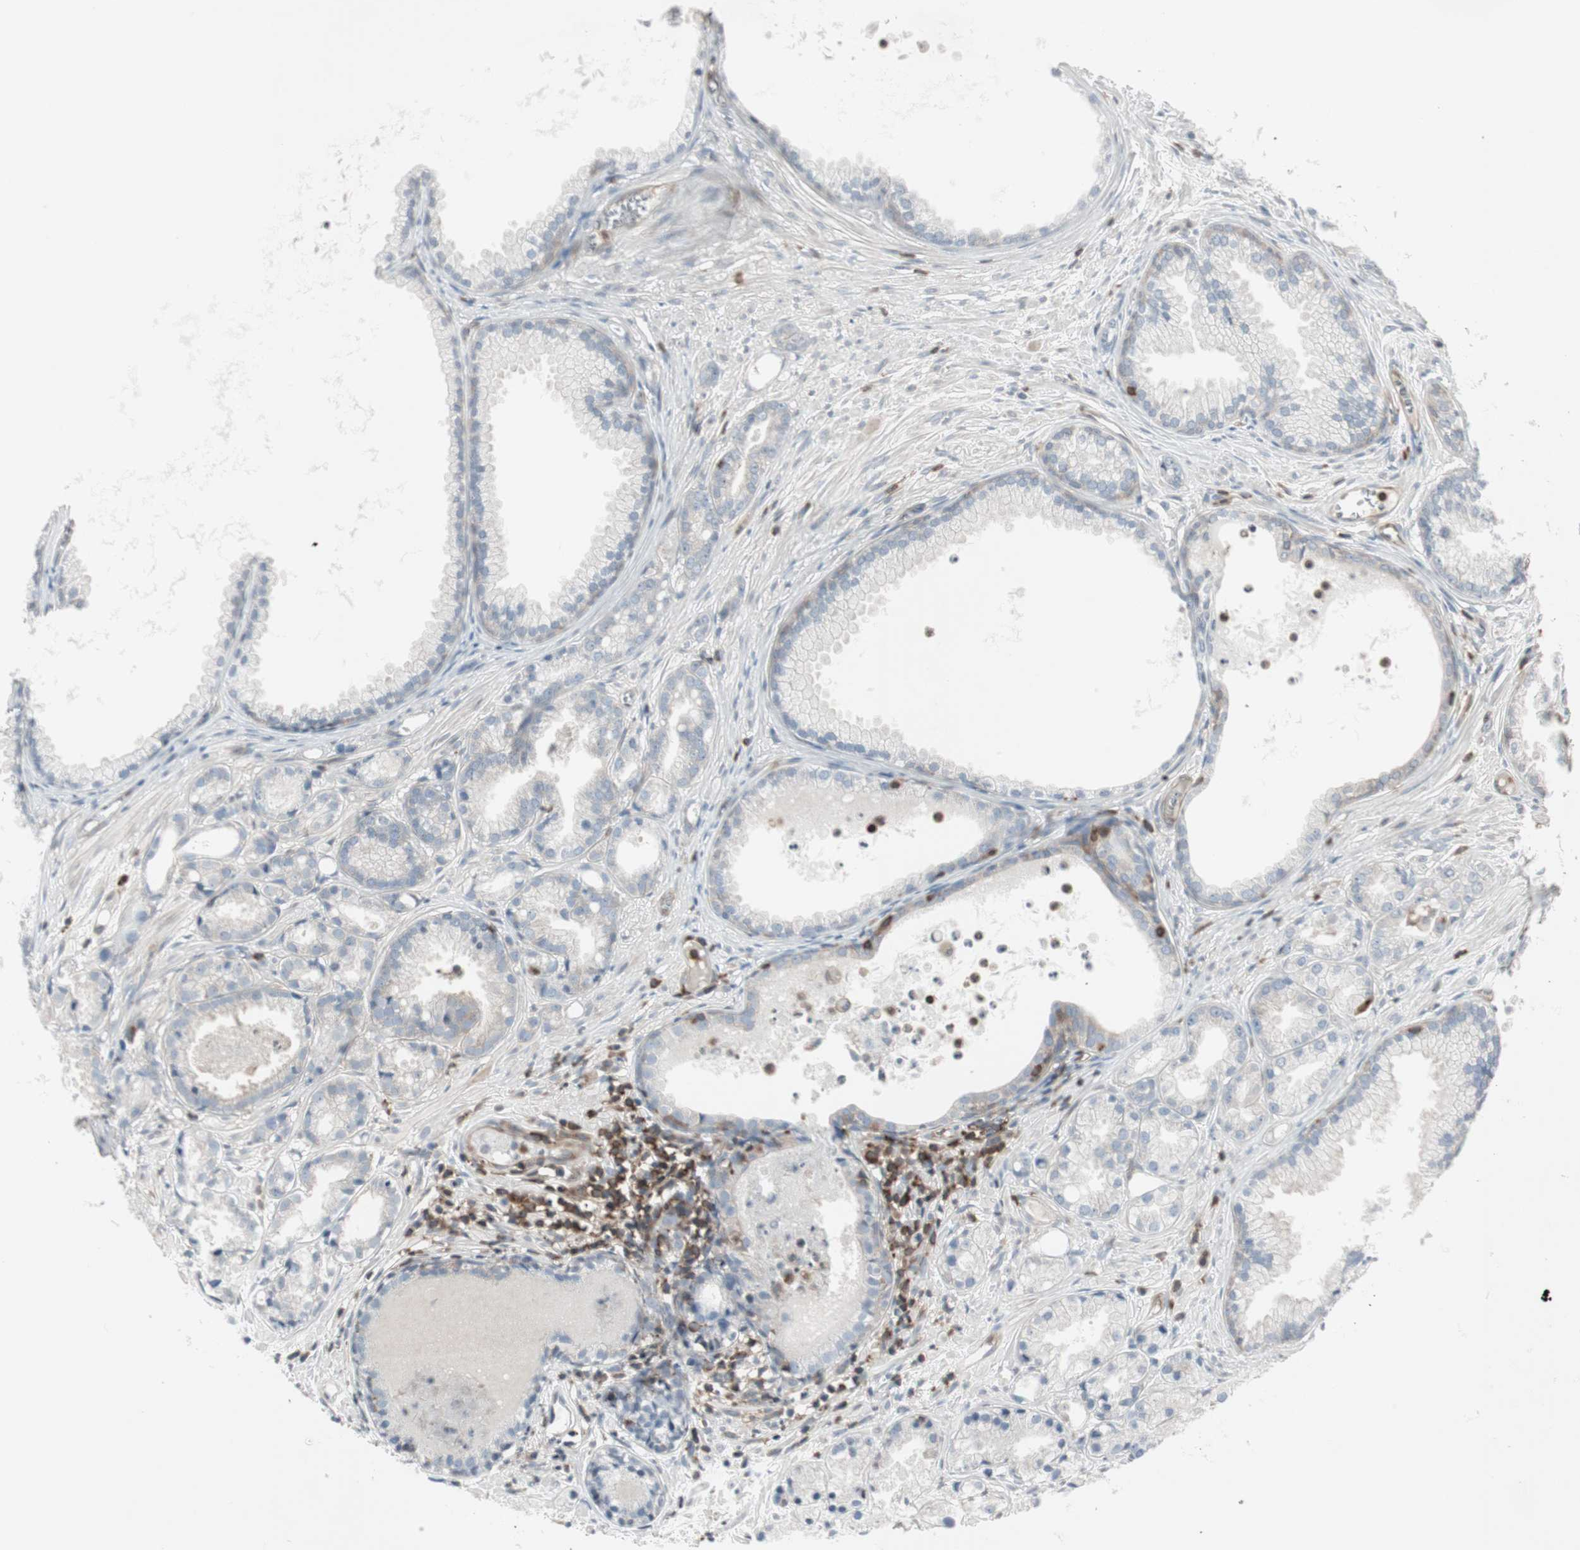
{"staining": {"intensity": "negative", "quantity": "none", "location": "none"}, "tissue": "prostate cancer", "cell_type": "Tumor cells", "image_type": "cancer", "snomed": [{"axis": "morphology", "description": "Adenocarcinoma, Low grade"}, {"axis": "topography", "description": "Prostate"}], "caption": "Tumor cells are negative for brown protein staining in low-grade adenocarcinoma (prostate).", "gene": "ARHGEF1", "patient": {"sex": "male", "age": 72}}